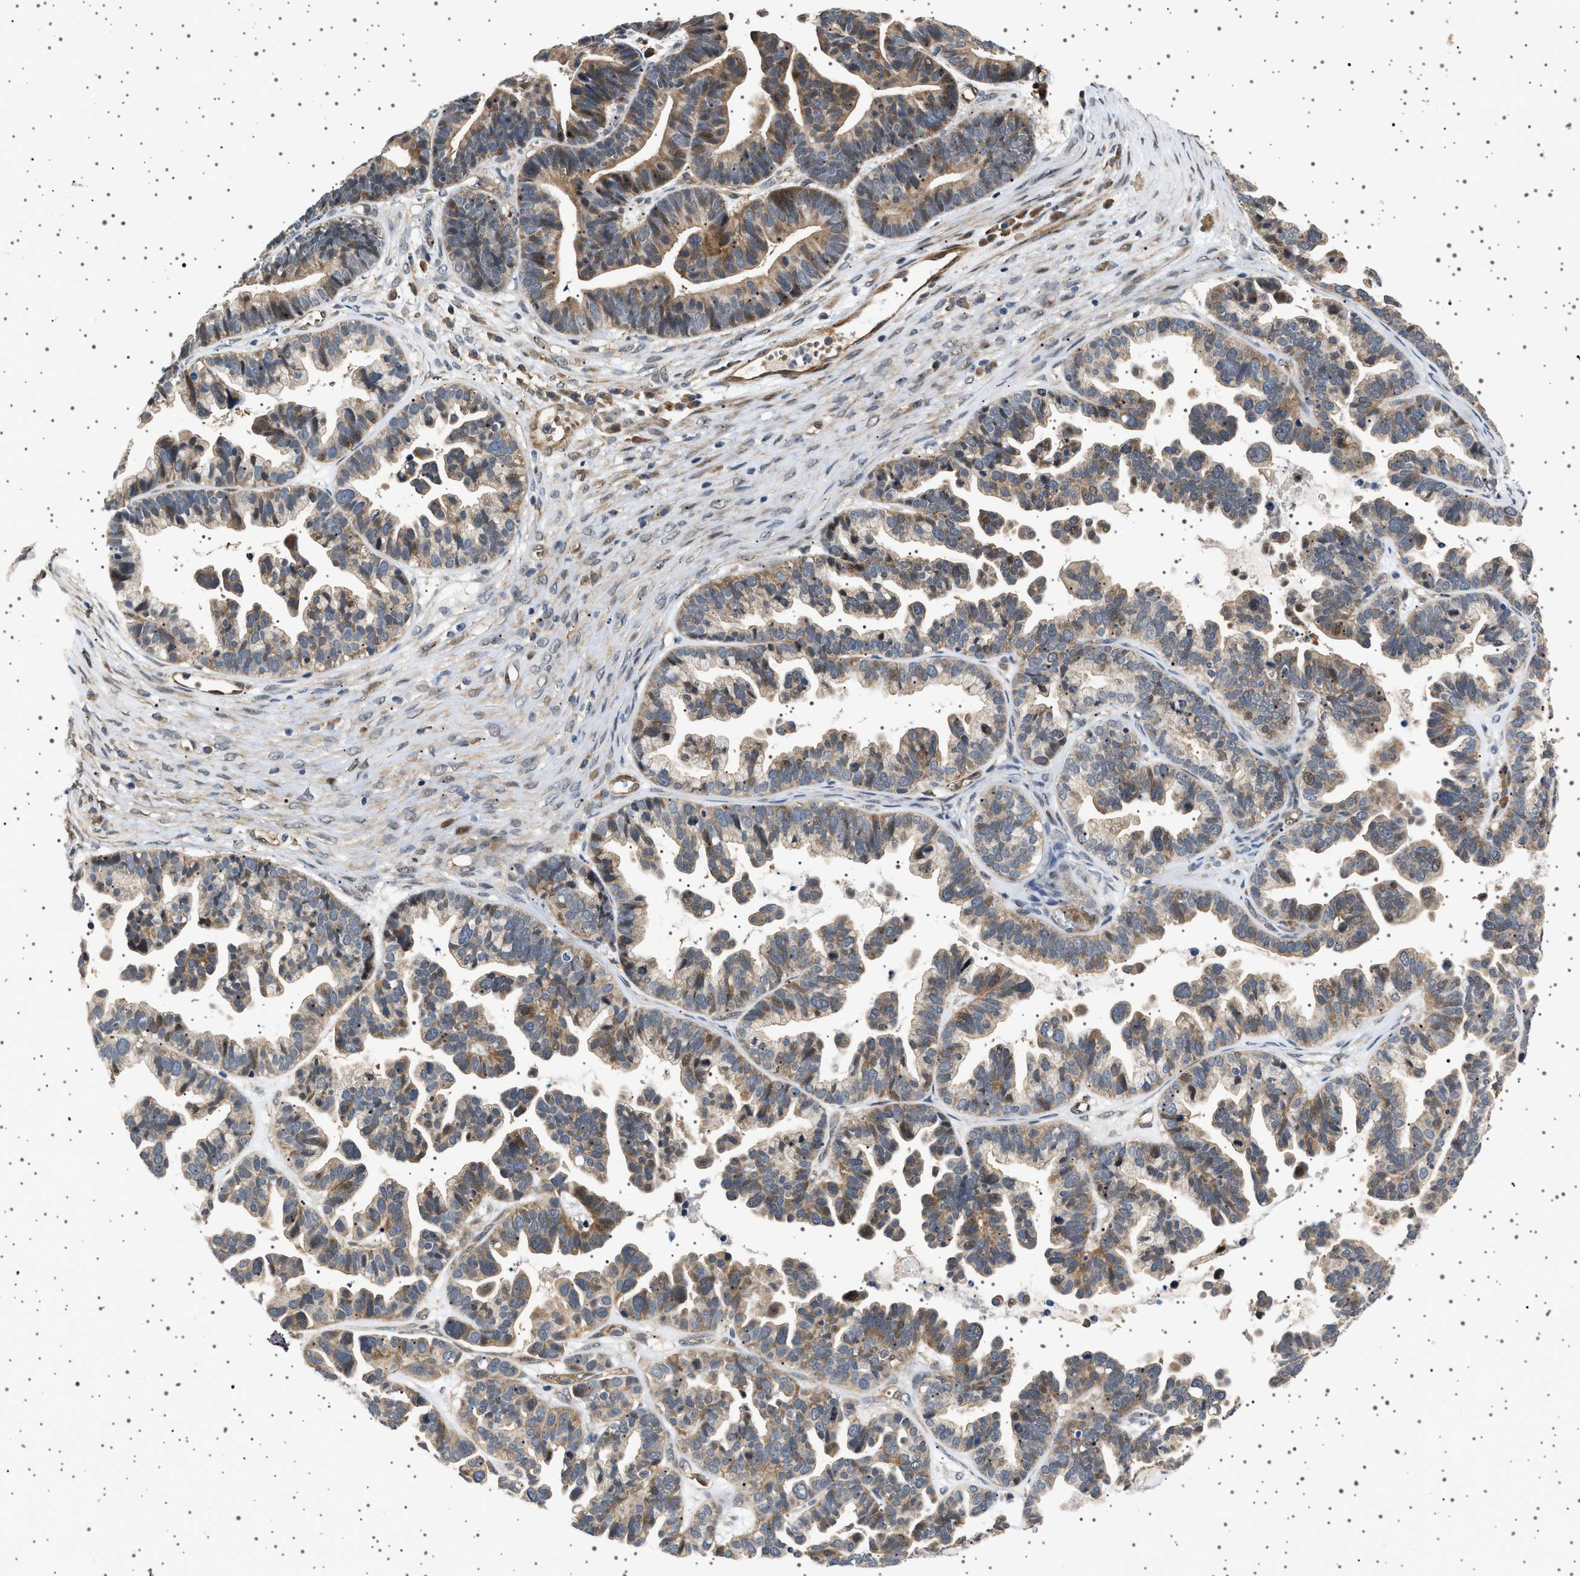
{"staining": {"intensity": "weak", "quantity": ">75%", "location": "cytoplasmic/membranous"}, "tissue": "ovarian cancer", "cell_type": "Tumor cells", "image_type": "cancer", "snomed": [{"axis": "morphology", "description": "Cystadenocarcinoma, serous, NOS"}, {"axis": "topography", "description": "Ovary"}], "caption": "Ovarian serous cystadenocarcinoma stained with IHC demonstrates weak cytoplasmic/membranous expression in about >75% of tumor cells.", "gene": "BAG3", "patient": {"sex": "female", "age": 56}}